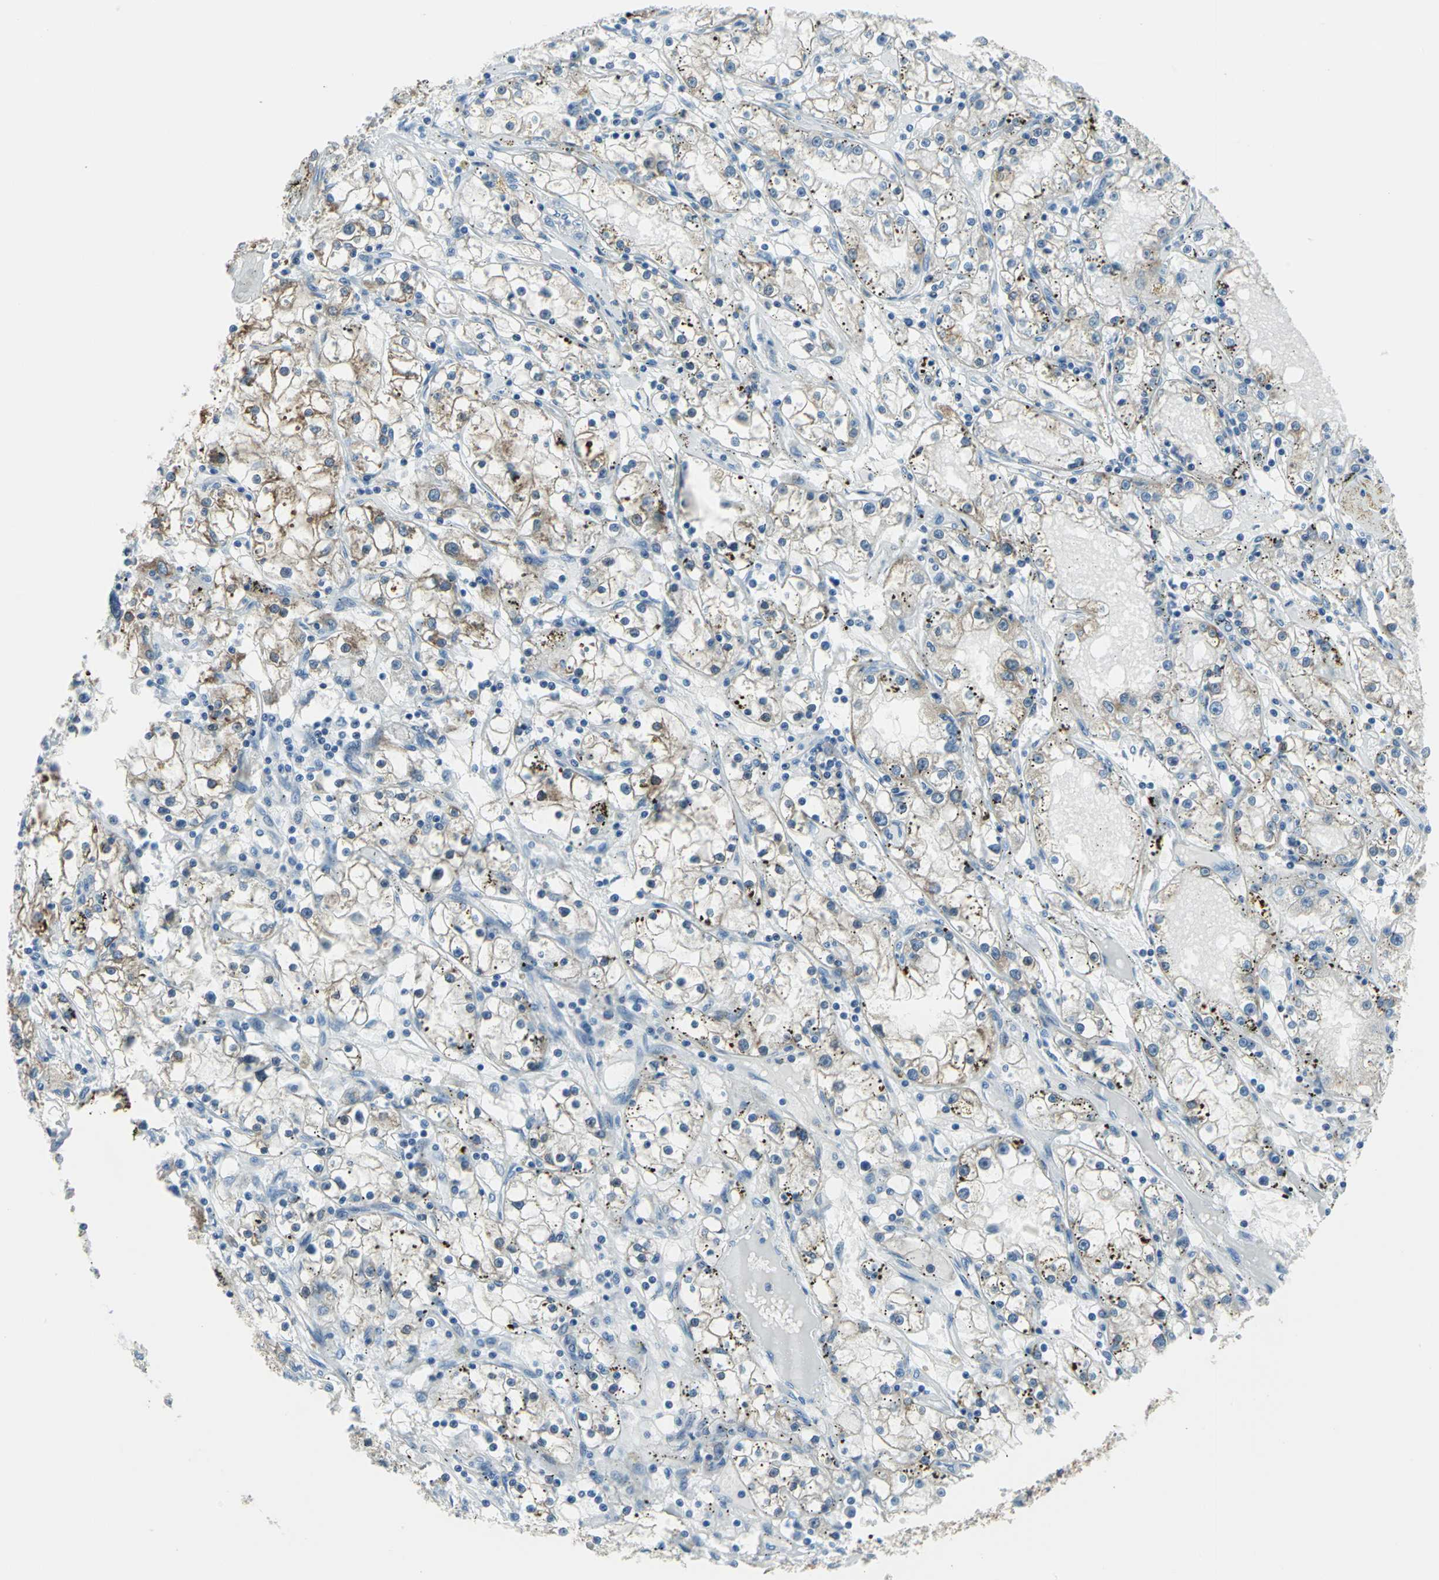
{"staining": {"intensity": "moderate", "quantity": "<25%", "location": "cytoplasmic/membranous"}, "tissue": "renal cancer", "cell_type": "Tumor cells", "image_type": "cancer", "snomed": [{"axis": "morphology", "description": "Adenocarcinoma, NOS"}, {"axis": "topography", "description": "Kidney"}], "caption": "Moderate cytoplasmic/membranous positivity for a protein is identified in about <25% of tumor cells of renal adenocarcinoma using immunohistochemistry.", "gene": "CYB5A", "patient": {"sex": "male", "age": 56}}